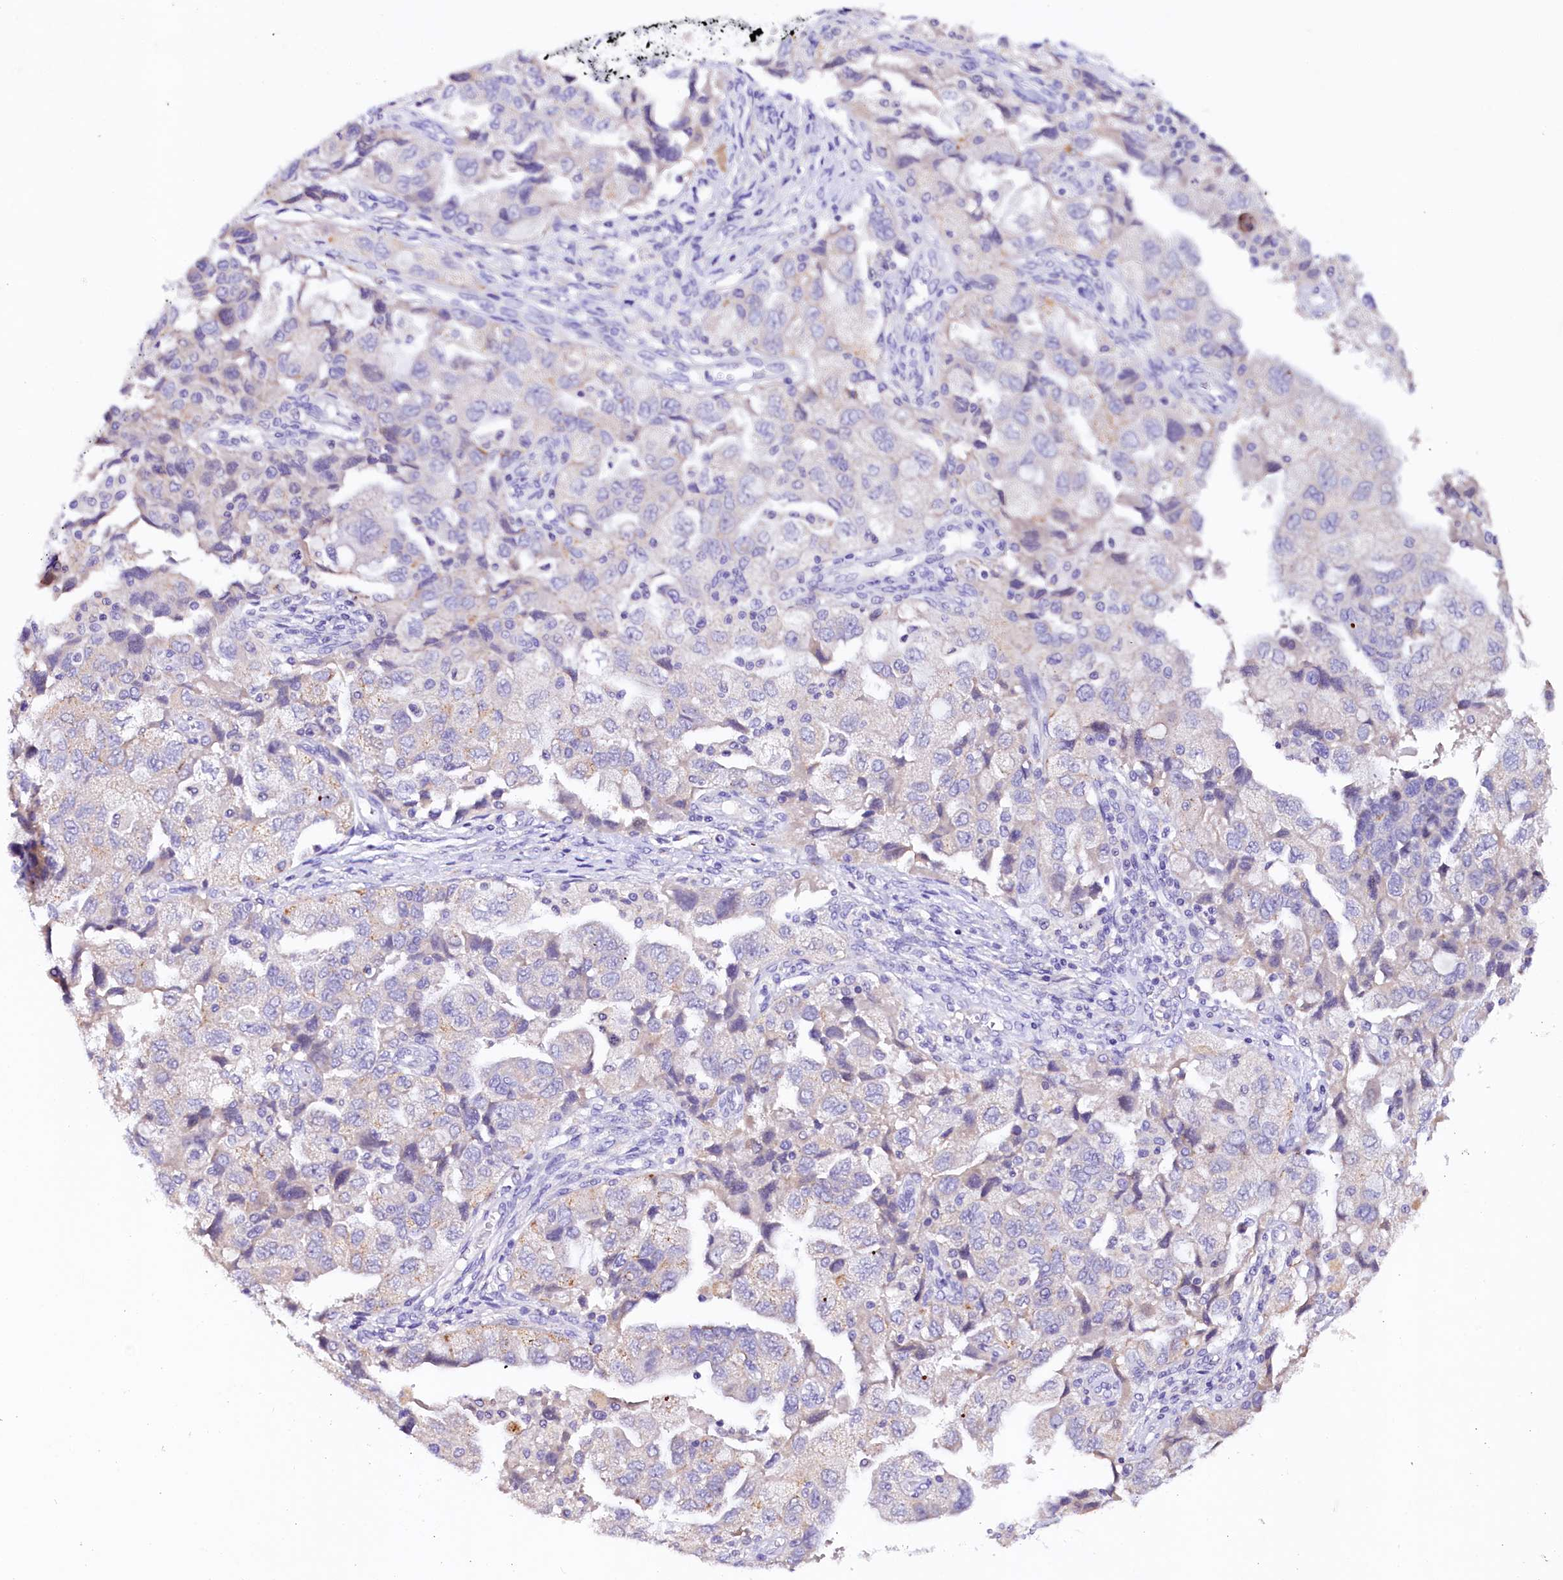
{"staining": {"intensity": "weak", "quantity": "<25%", "location": "cytoplasmic/membranous"}, "tissue": "ovarian cancer", "cell_type": "Tumor cells", "image_type": "cancer", "snomed": [{"axis": "morphology", "description": "Carcinoma, NOS"}, {"axis": "morphology", "description": "Cystadenocarcinoma, serous, NOS"}, {"axis": "topography", "description": "Ovary"}], "caption": "Human ovarian carcinoma stained for a protein using IHC reveals no staining in tumor cells.", "gene": "NALF1", "patient": {"sex": "female", "age": 69}}